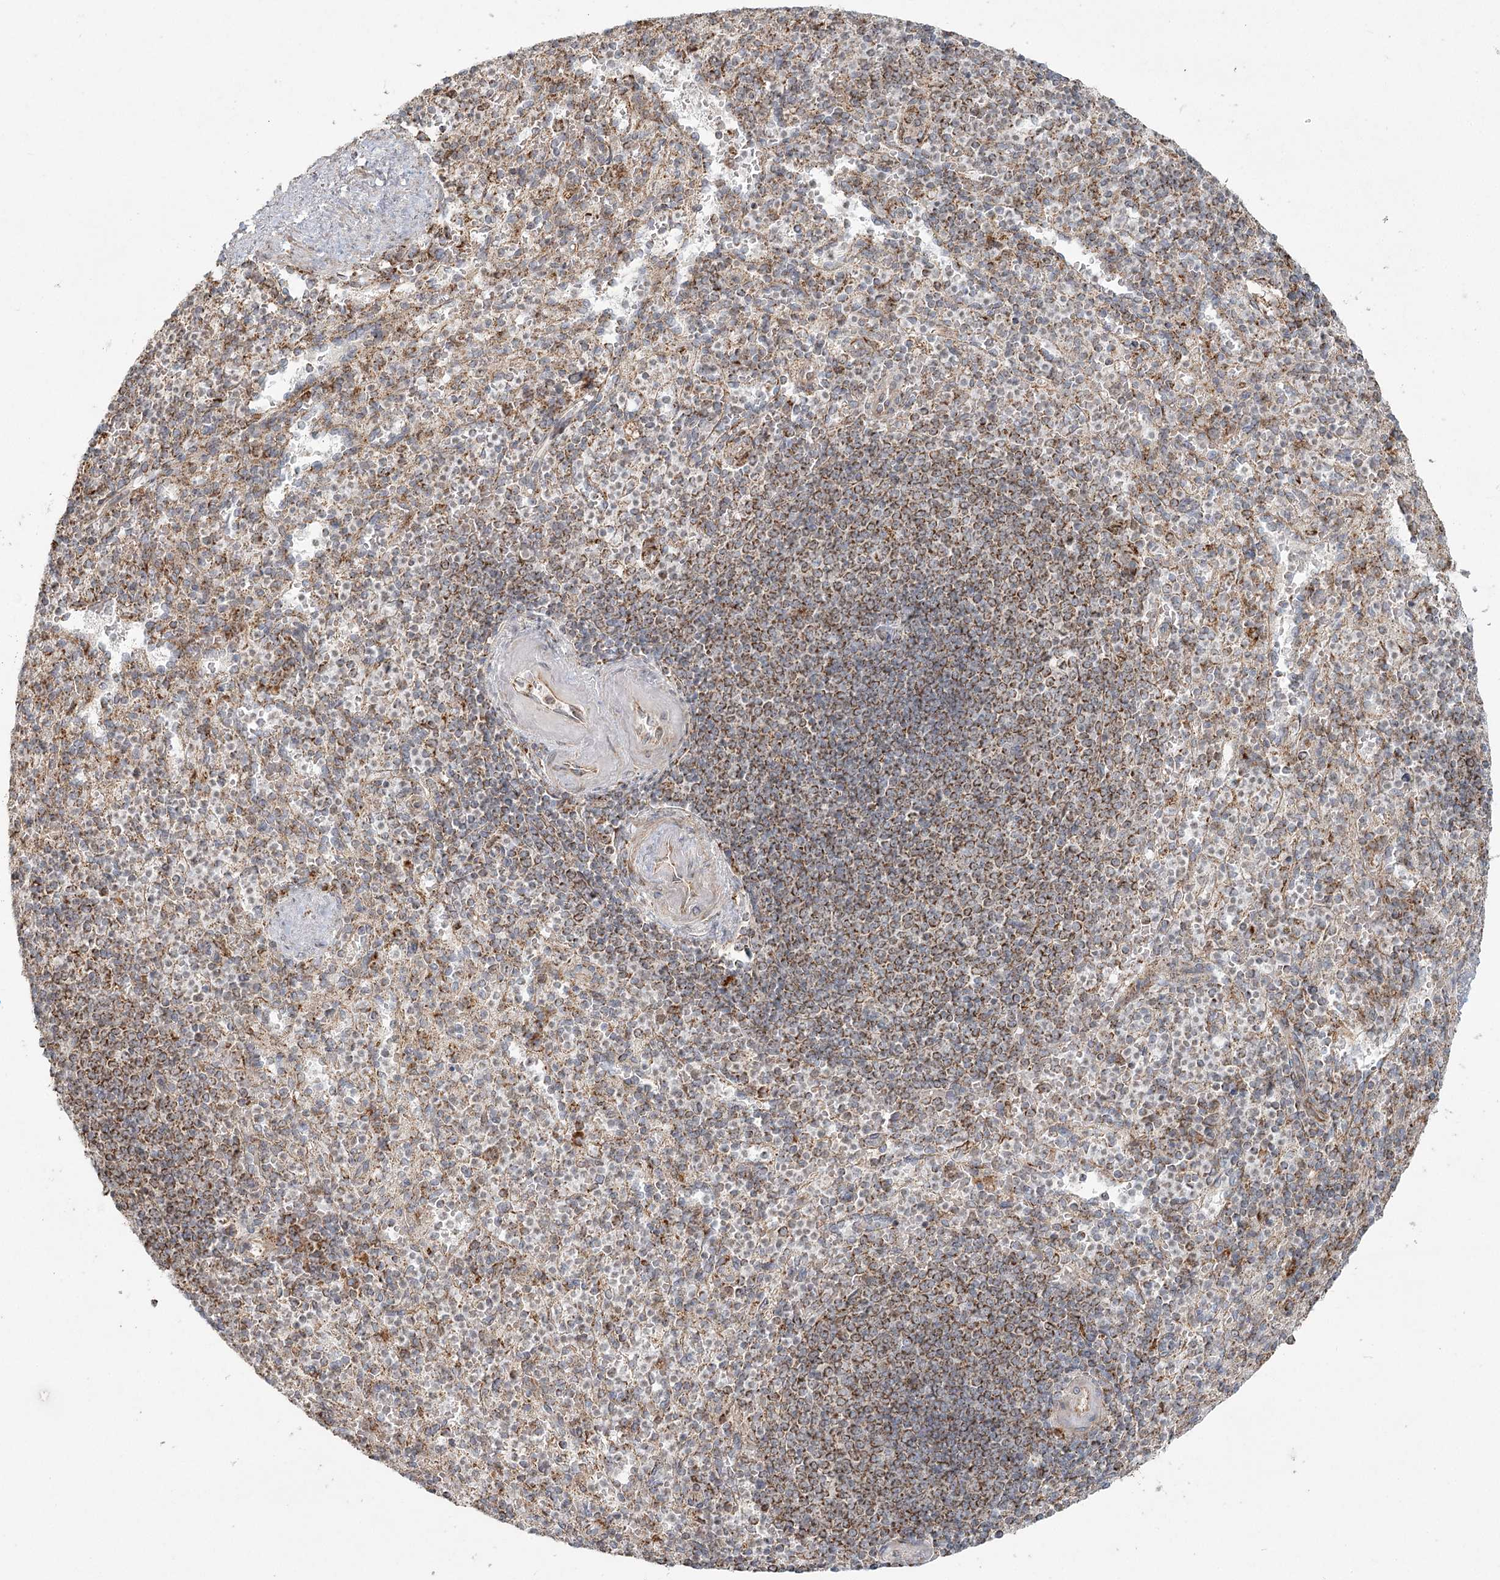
{"staining": {"intensity": "moderate", "quantity": "<25%", "location": "cytoplasmic/membranous"}, "tissue": "spleen", "cell_type": "Cells in red pulp", "image_type": "normal", "snomed": [{"axis": "morphology", "description": "Normal tissue, NOS"}, {"axis": "topography", "description": "Spleen"}], "caption": "Human spleen stained for a protein (brown) exhibits moderate cytoplasmic/membranous positive positivity in approximately <25% of cells in red pulp.", "gene": "LACTB", "patient": {"sex": "female", "age": 74}}